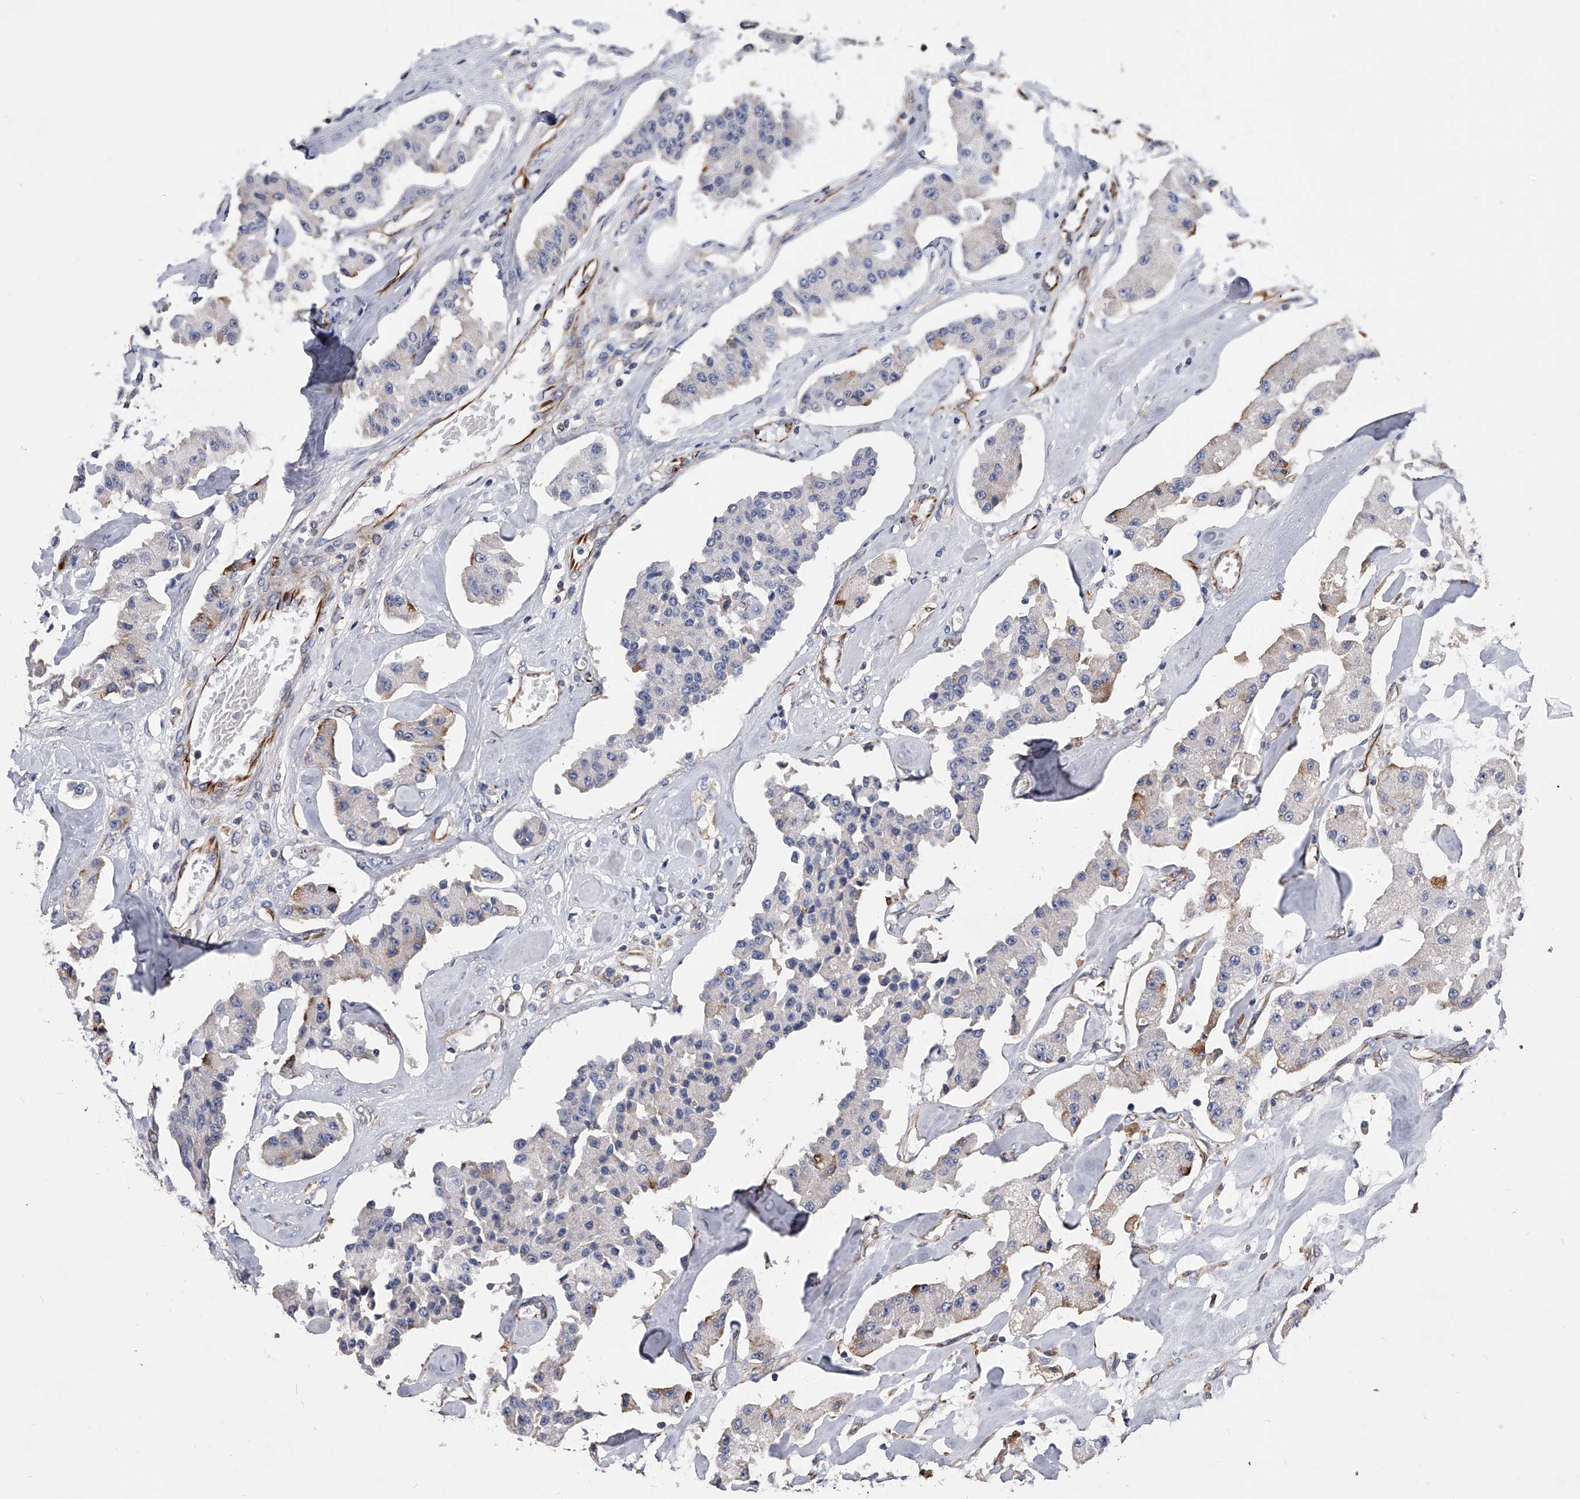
{"staining": {"intensity": "negative", "quantity": "none", "location": "none"}, "tissue": "carcinoid", "cell_type": "Tumor cells", "image_type": "cancer", "snomed": [{"axis": "morphology", "description": "Carcinoid, malignant, NOS"}, {"axis": "topography", "description": "Pancreas"}], "caption": "Carcinoid was stained to show a protein in brown. There is no significant expression in tumor cells.", "gene": "EFCAB7", "patient": {"sex": "male", "age": 41}}